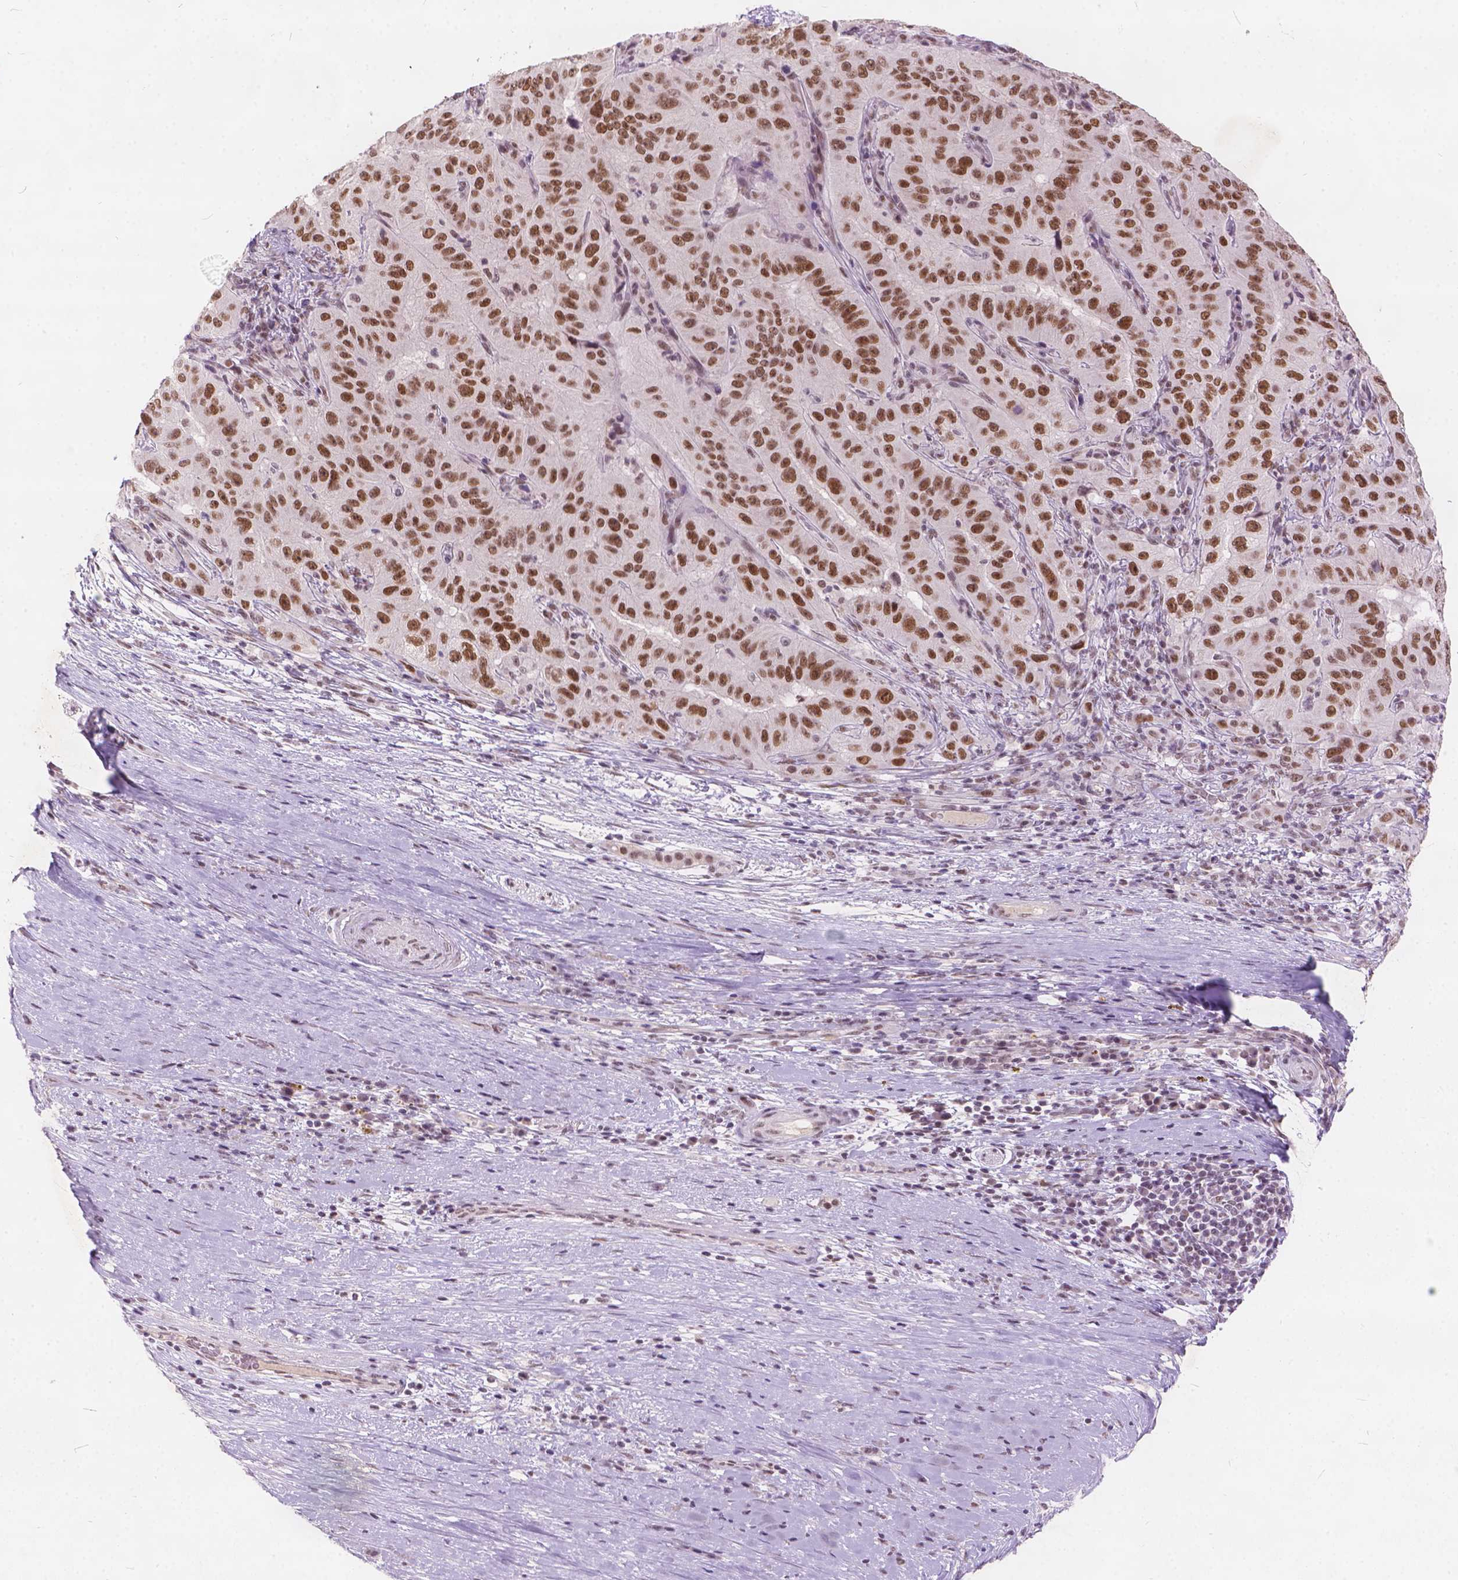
{"staining": {"intensity": "moderate", "quantity": ">75%", "location": "nuclear"}, "tissue": "pancreatic cancer", "cell_type": "Tumor cells", "image_type": "cancer", "snomed": [{"axis": "morphology", "description": "Adenocarcinoma, NOS"}, {"axis": "topography", "description": "Pancreas"}], "caption": "Adenocarcinoma (pancreatic) was stained to show a protein in brown. There is medium levels of moderate nuclear expression in about >75% of tumor cells. The protein is stained brown, and the nuclei are stained in blue (DAB IHC with brightfield microscopy, high magnification).", "gene": "FAM53A", "patient": {"sex": "male", "age": 63}}